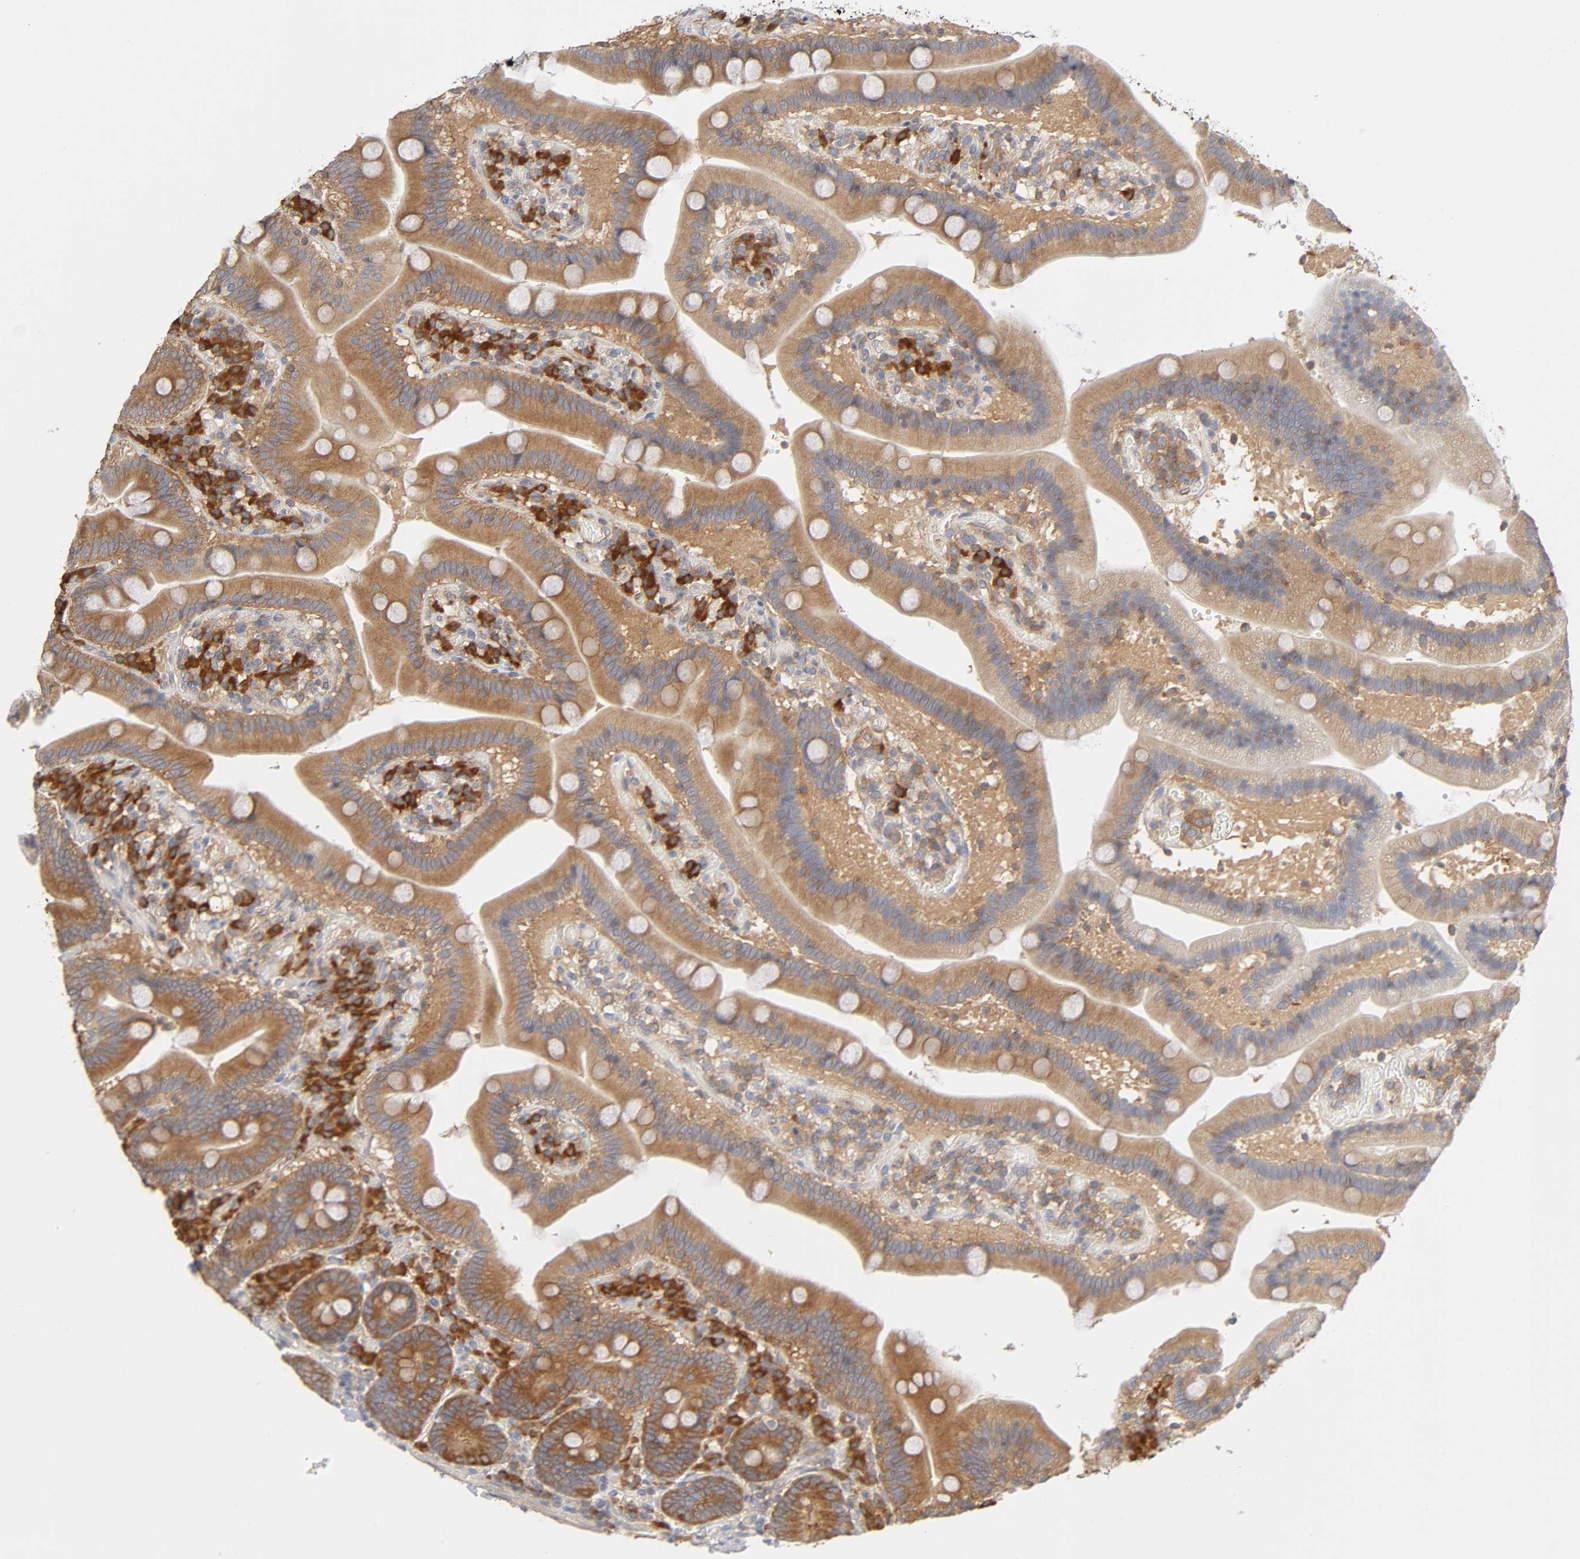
{"staining": {"intensity": "moderate", "quantity": ">75%", "location": "cytoplasmic/membranous"}, "tissue": "duodenum", "cell_type": "Glandular cells", "image_type": "normal", "snomed": [{"axis": "morphology", "description": "Normal tissue, NOS"}, {"axis": "topography", "description": "Duodenum"}], "caption": "Protein positivity by IHC demonstrates moderate cytoplasmic/membranous expression in approximately >75% of glandular cells in unremarkable duodenum.", "gene": "IQCJ", "patient": {"sex": "male", "age": 66}}